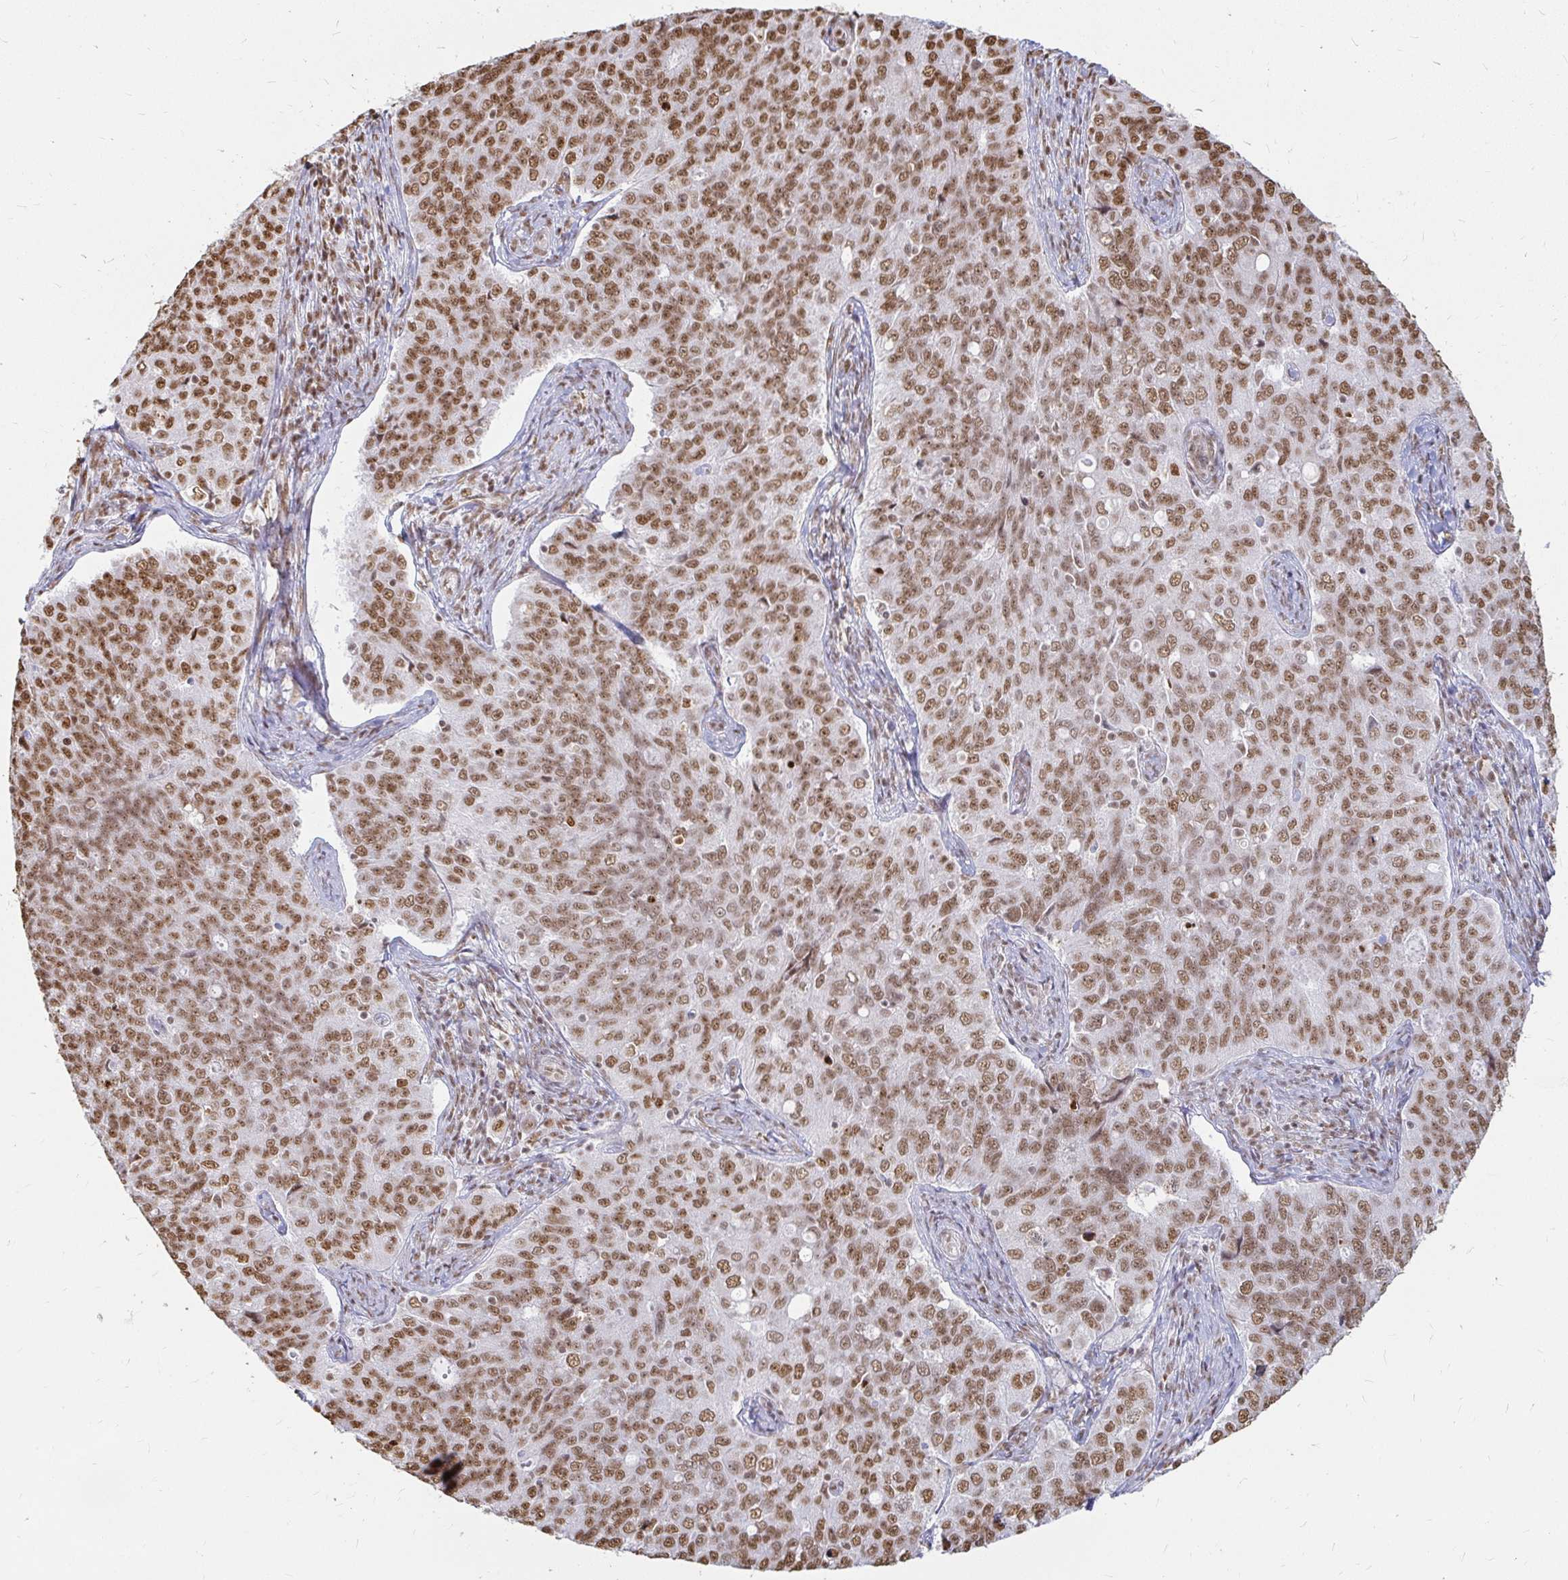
{"staining": {"intensity": "moderate", "quantity": ">75%", "location": "nuclear"}, "tissue": "endometrial cancer", "cell_type": "Tumor cells", "image_type": "cancer", "snomed": [{"axis": "morphology", "description": "Adenocarcinoma, NOS"}, {"axis": "topography", "description": "Endometrium"}], "caption": "About >75% of tumor cells in human endometrial cancer (adenocarcinoma) display moderate nuclear protein positivity as visualized by brown immunohistochemical staining.", "gene": "HNRNPU", "patient": {"sex": "female", "age": 43}}